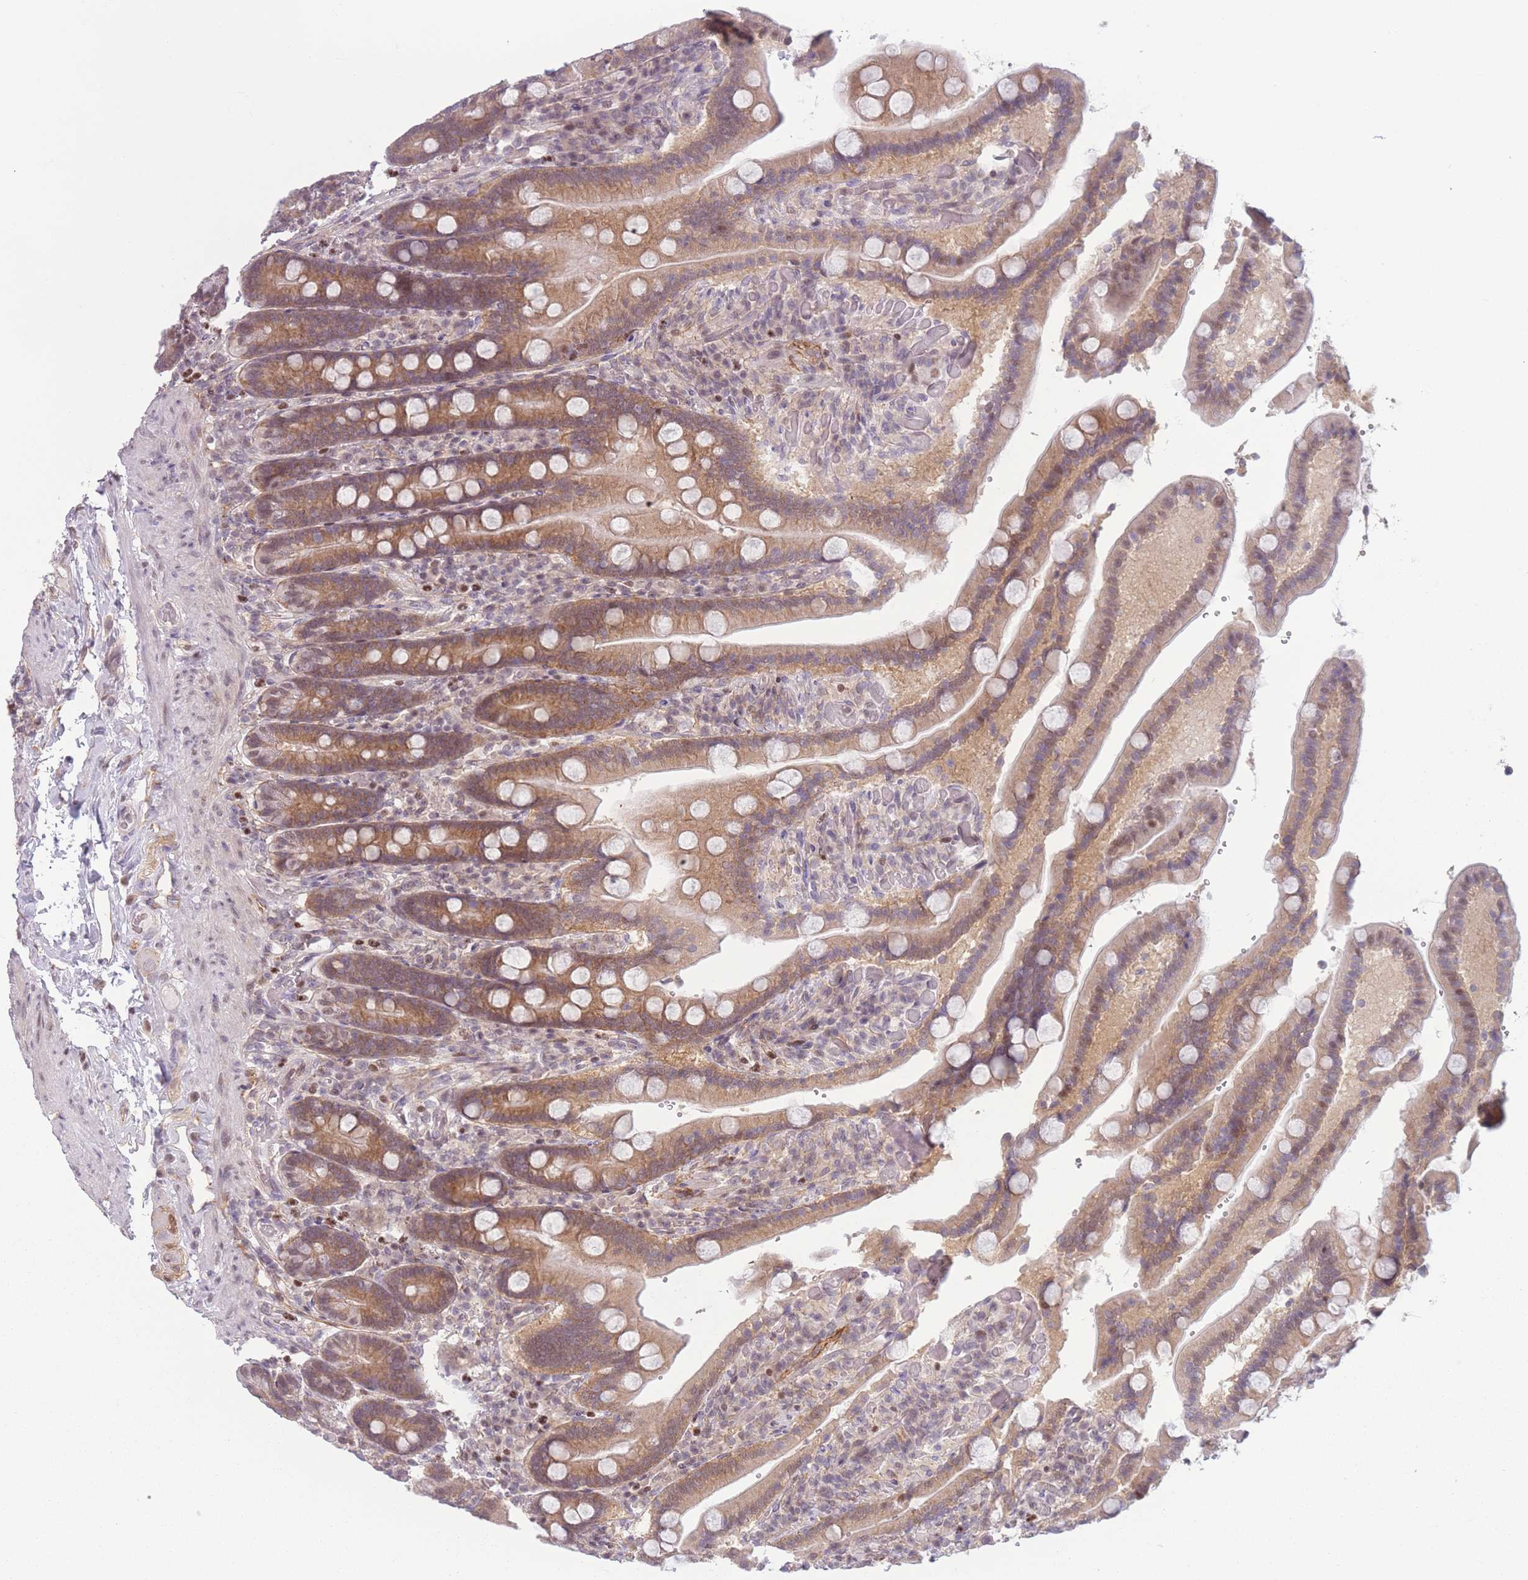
{"staining": {"intensity": "moderate", "quantity": ">75%", "location": "cytoplasmic/membranous,nuclear"}, "tissue": "duodenum", "cell_type": "Glandular cells", "image_type": "normal", "snomed": [{"axis": "morphology", "description": "Normal tissue, NOS"}, {"axis": "topography", "description": "Duodenum"}], "caption": "Duodenum stained with a brown dye demonstrates moderate cytoplasmic/membranous,nuclear positive expression in about >75% of glandular cells.", "gene": "ENSG00000267179", "patient": {"sex": "female", "age": 62}}